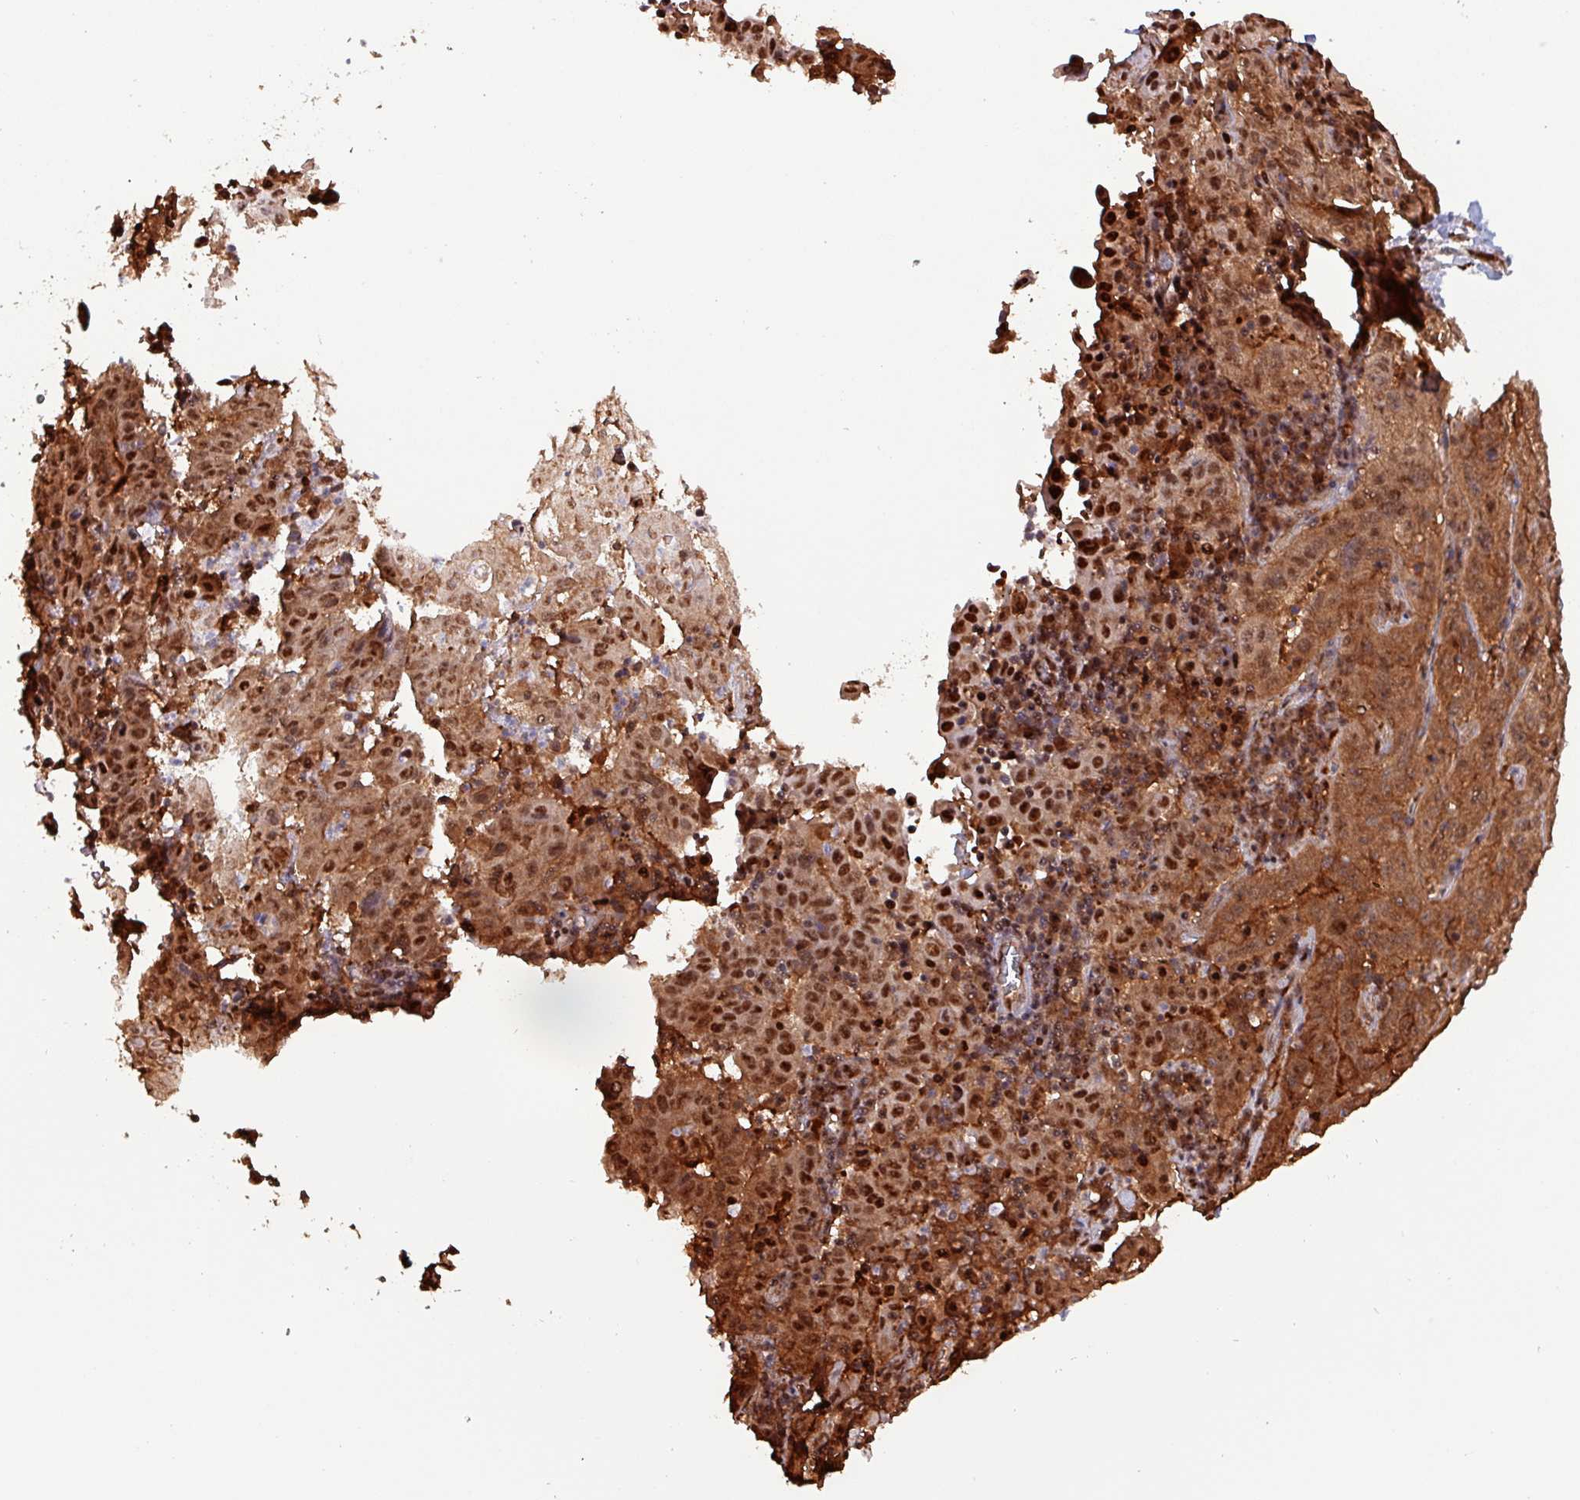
{"staining": {"intensity": "strong", "quantity": ">75%", "location": "cytoplasmic/membranous,nuclear"}, "tissue": "pancreatic cancer", "cell_type": "Tumor cells", "image_type": "cancer", "snomed": [{"axis": "morphology", "description": "Adenocarcinoma, NOS"}, {"axis": "topography", "description": "Pancreas"}], "caption": "Tumor cells display high levels of strong cytoplasmic/membranous and nuclear staining in about >75% of cells in human pancreatic cancer (adenocarcinoma).", "gene": "PSMB8", "patient": {"sex": "male", "age": 63}}